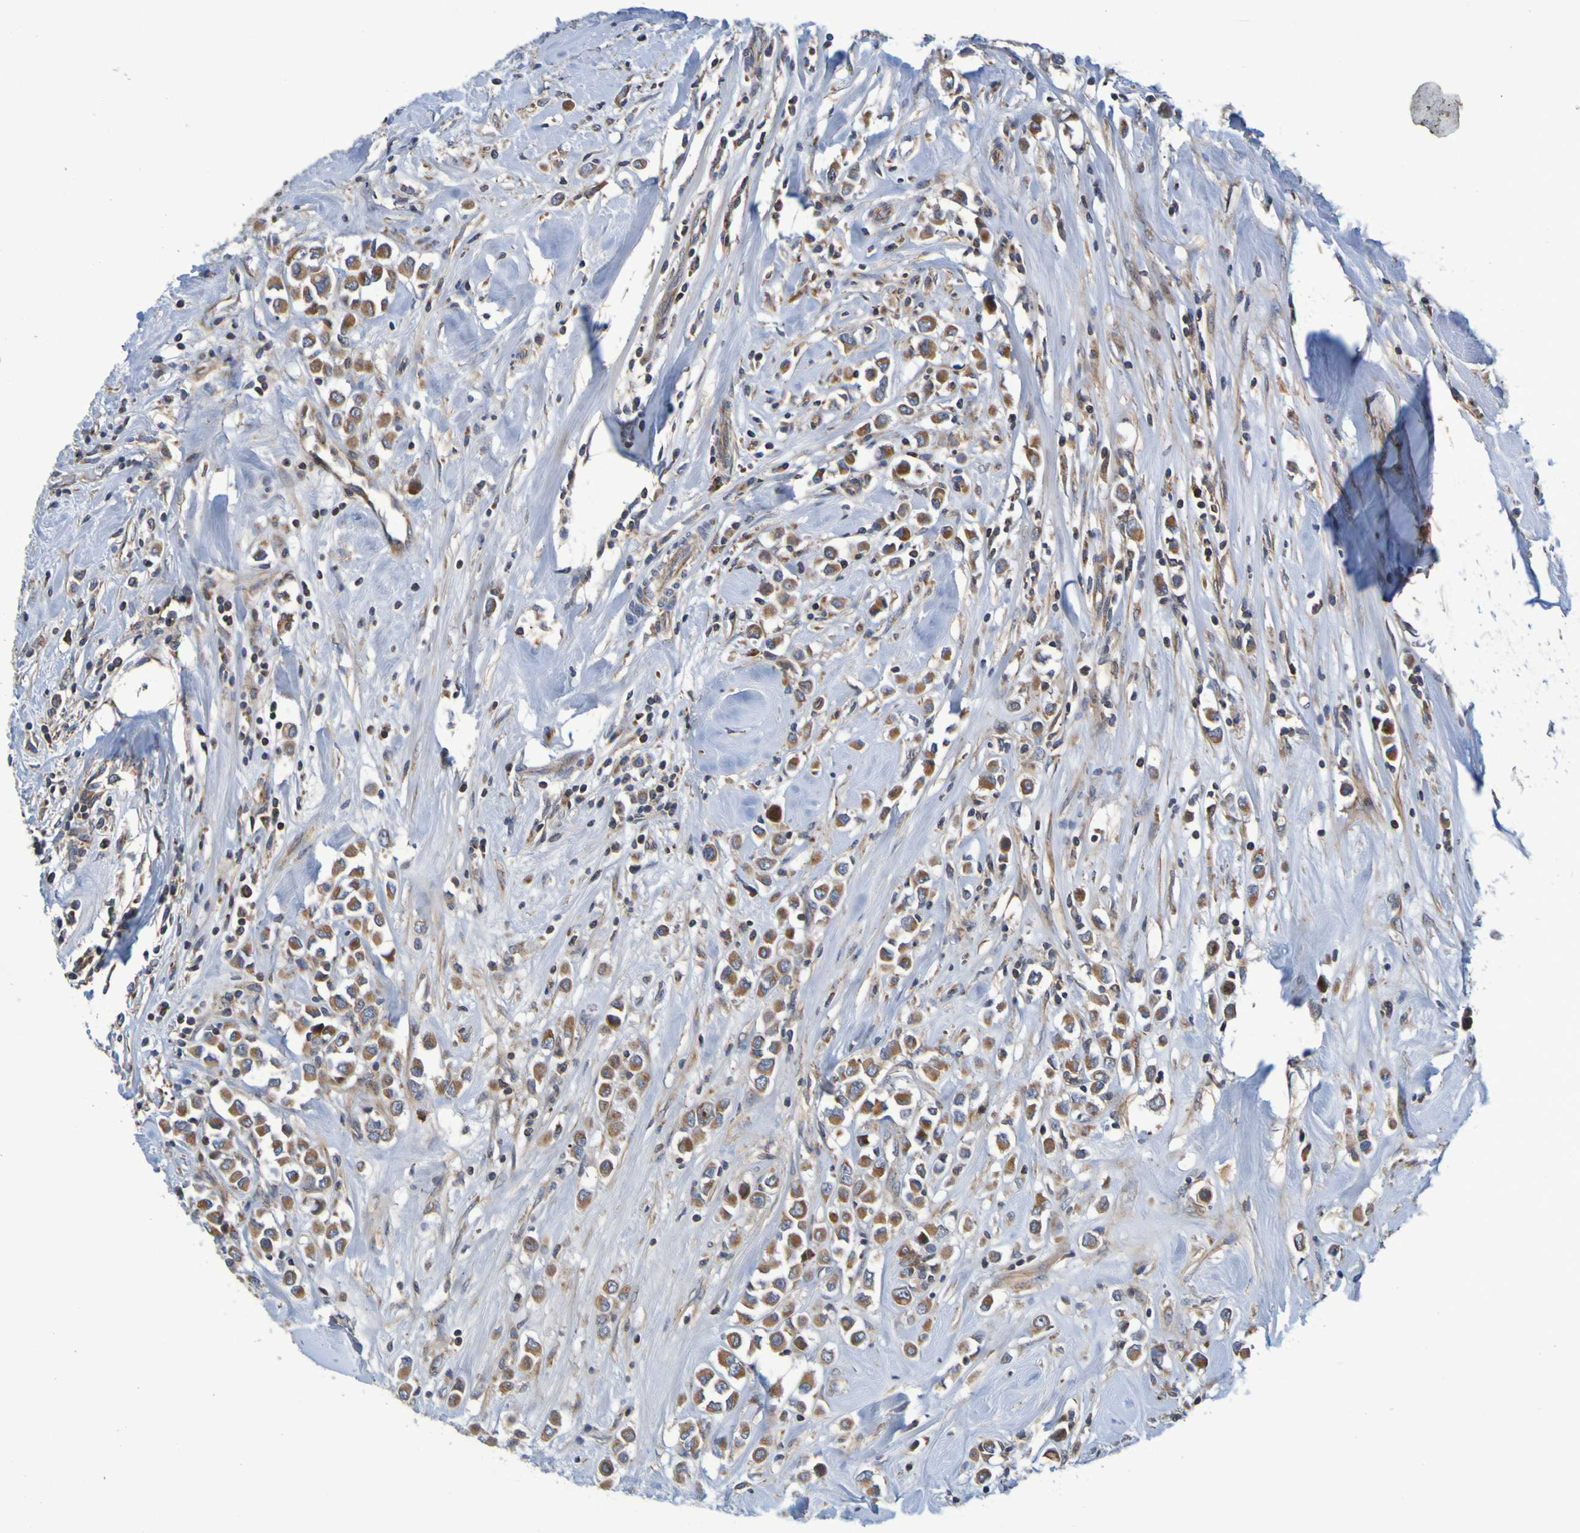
{"staining": {"intensity": "moderate", "quantity": ">75%", "location": "cytoplasmic/membranous"}, "tissue": "breast cancer", "cell_type": "Tumor cells", "image_type": "cancer", "snomed": [{"axis": "morphology", "description": "Duct carcinoma"}, {"axis": "topography", "description": "Breast"}], "caption": "A photomicrograph of human breast cancer stained for a protein demonstrates moderate cytoplasmic/membranous brown staining in tumor cells.", "gene": "CCDC51", "patient": {"sex": "female", "age": 61}}